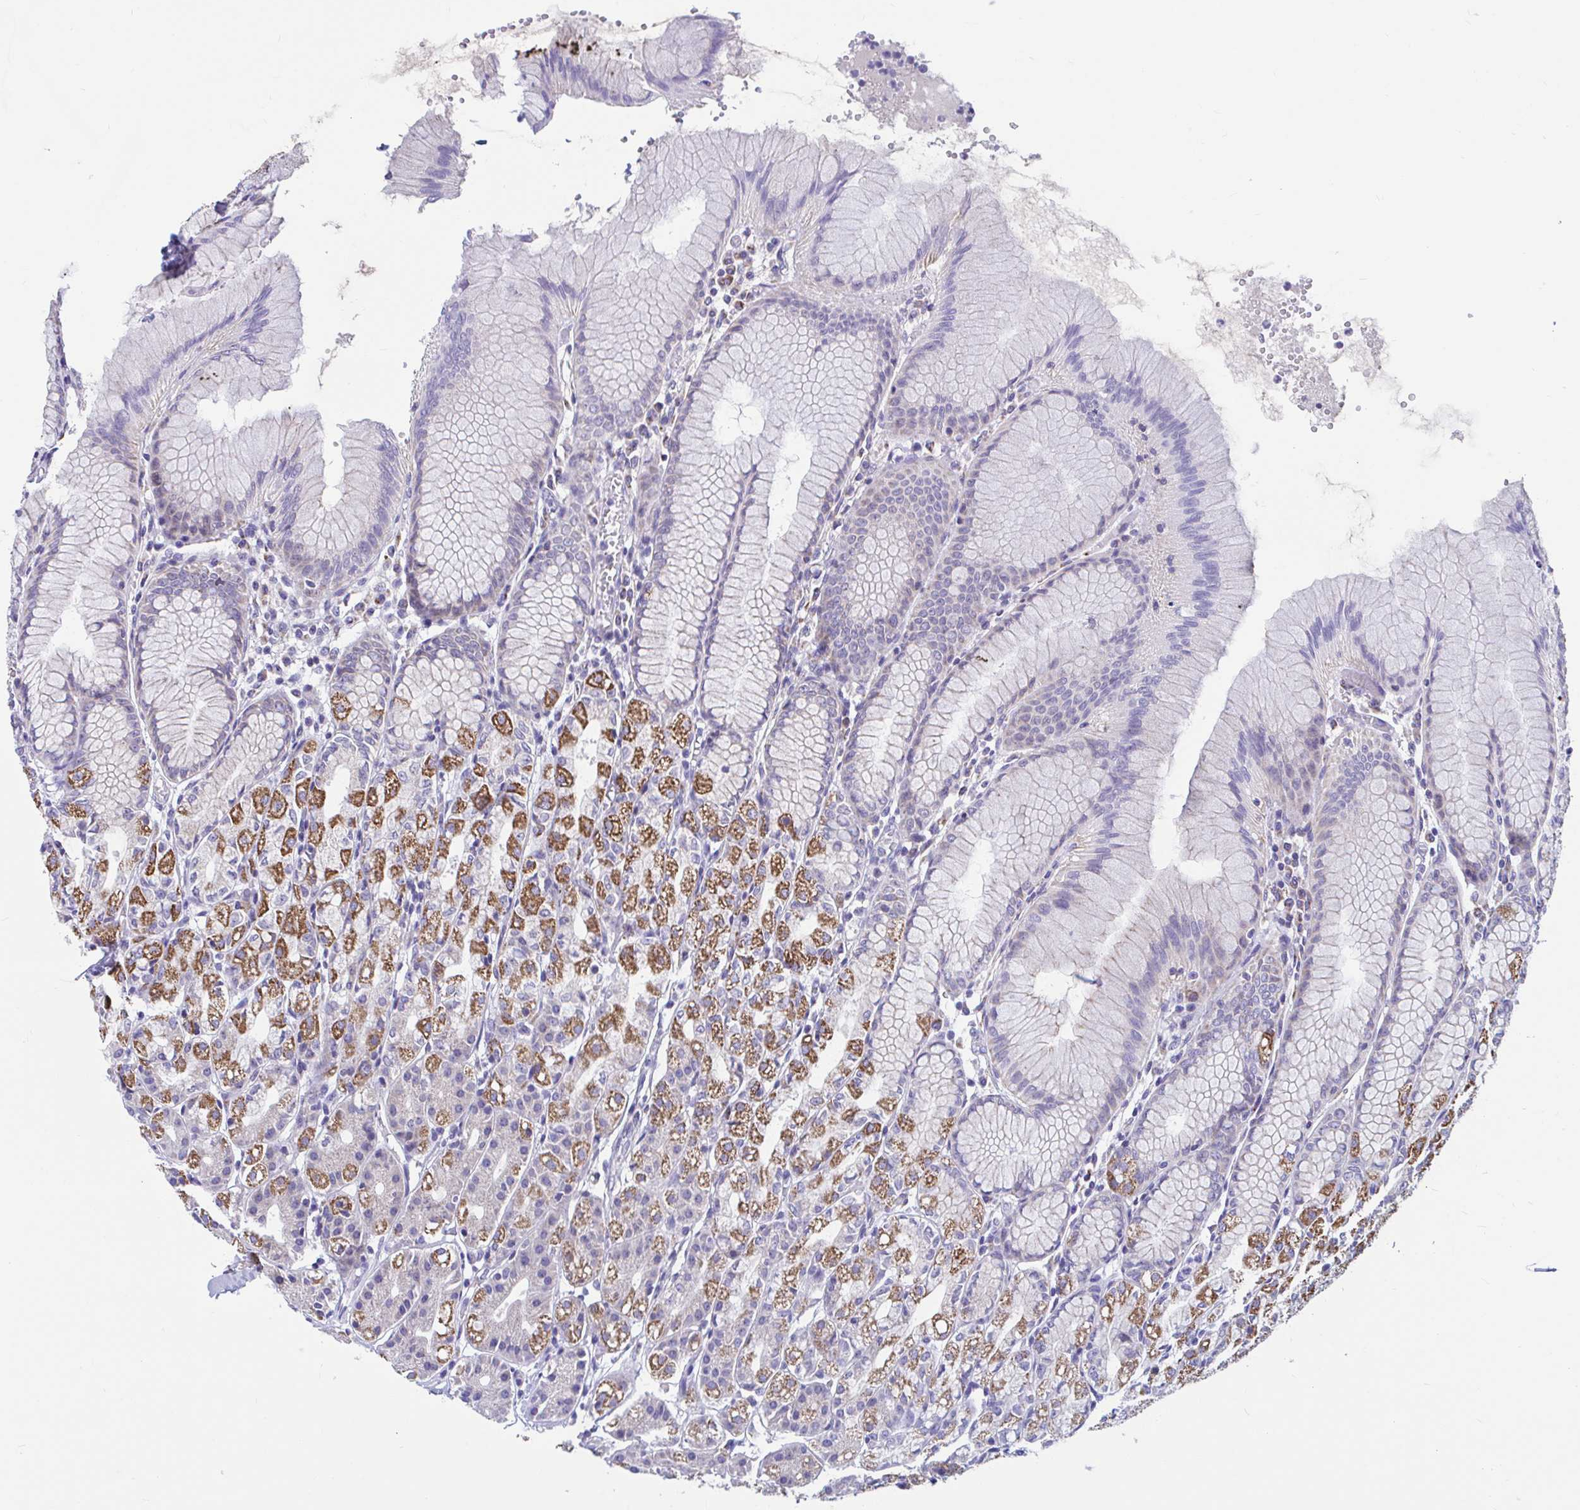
{"staining": {"intensity": "strong", "quantity": "25%-75%", "location": "cytoplasmic/membranous"}, "tissue": "stomach", "cell_type": "Glandular cells", "image_type": "normal", "snomed": [{"axis": "morphology", "description": "Normal tissue, NOS"}, {"axis": "topography", "description": "Stomach"}], "caption": "A photomicrograph of stomach stained for a protein shows strong cytoplasmic/membranous brown staining in glandular cells. (brown staining indicates protein expression, while blue staining denotes nuclei).", "gene": "OR13A1", "patient": {"sex": "female", "age": 57}}